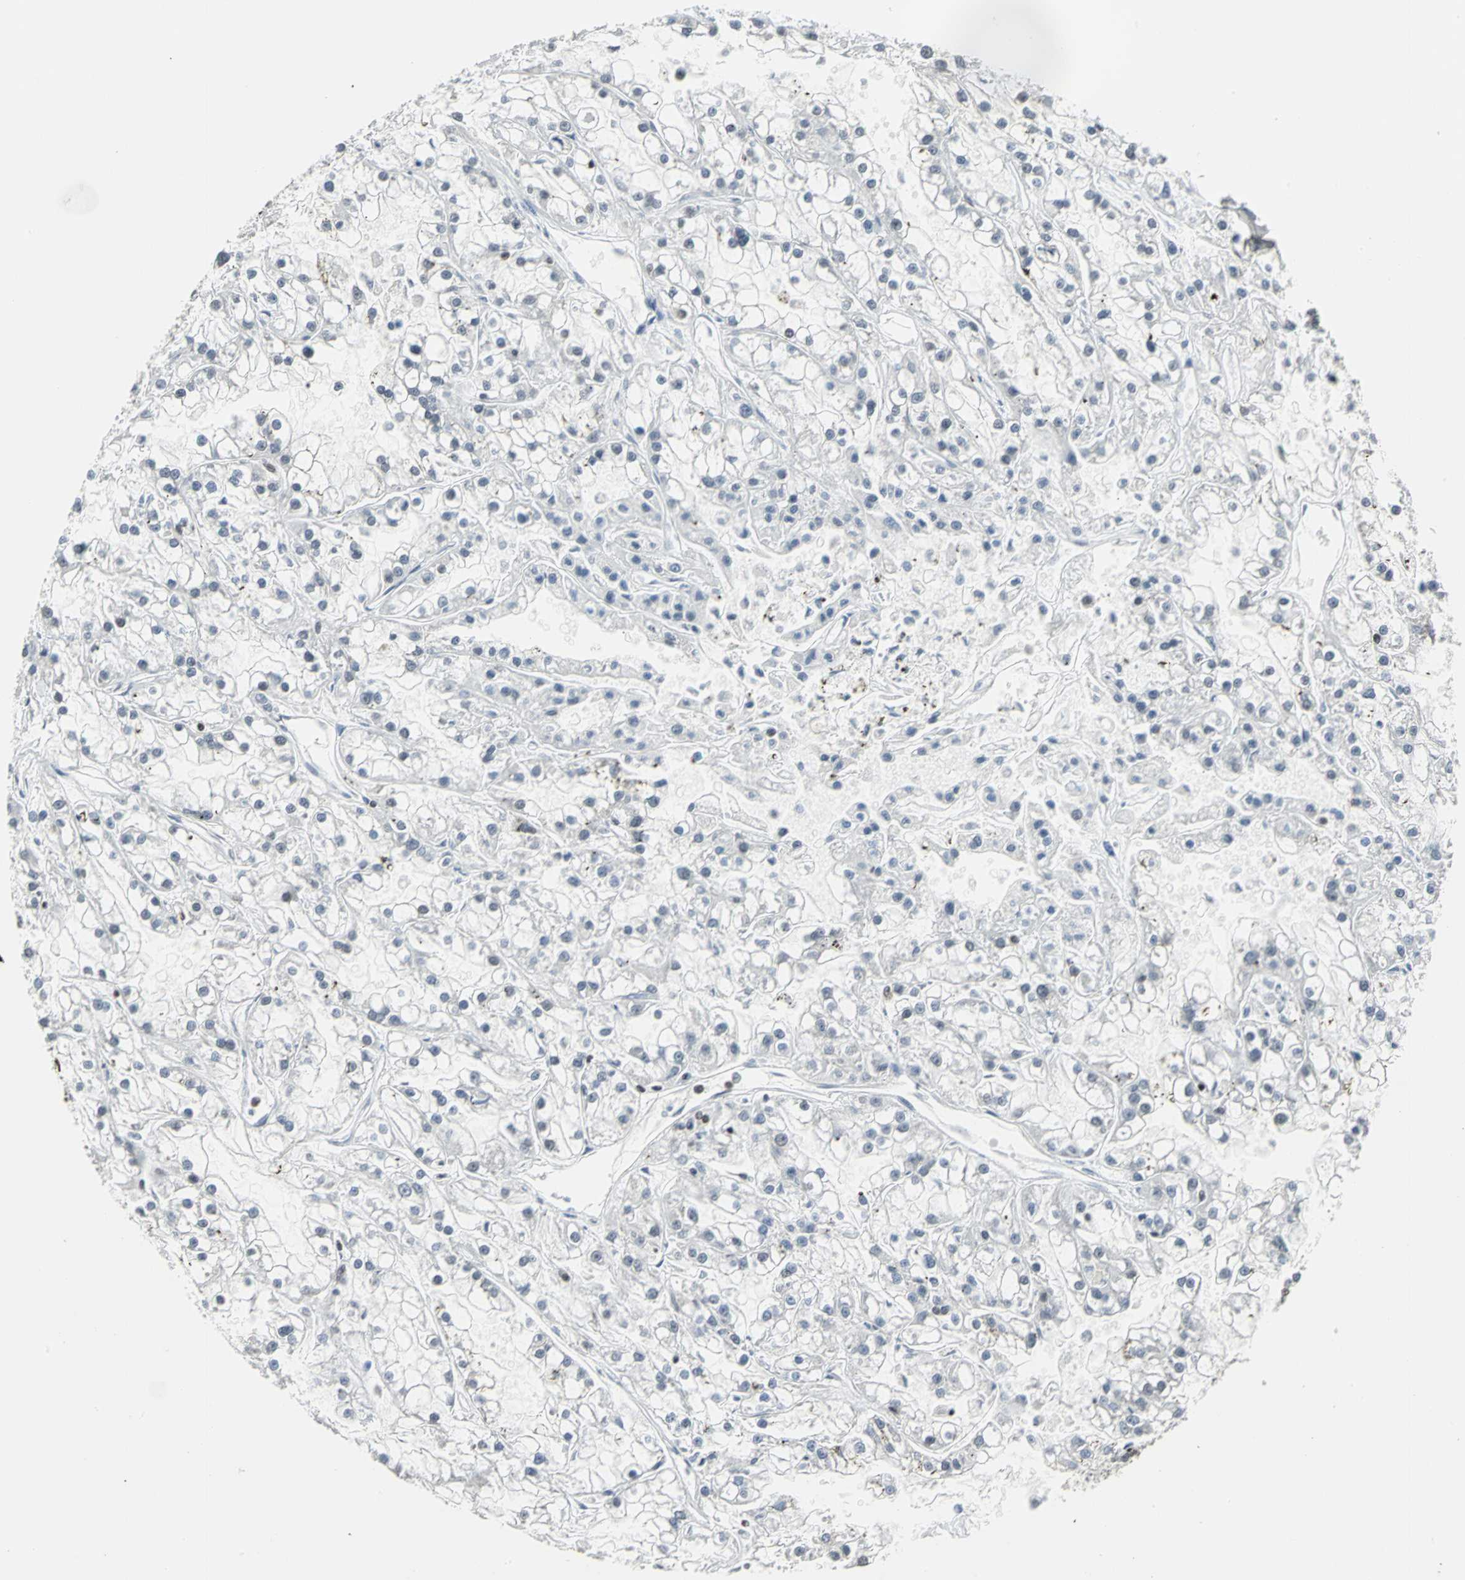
{"staining": {"intensity": "moderate", "quantity": "<25%", "location": "nuclear"}, "tissue": "renal cancer", "cell_type": "Tumor cells", "image_type": "cancer", "snomed": [{"axis": "morphology", "description": "Adenocarcinoma, NOS"}, {"axis": "topography", "description": "Kidney"}], "caption": "Immunohistochemistry (IHC) (DAB) staining of adenocarcinoma (renal) displays moderate nuclear protein positivity in approximately <25% of tumor cells.", "gene": "HNRNPD", "patient": {"sex": "female", "age": 52}}